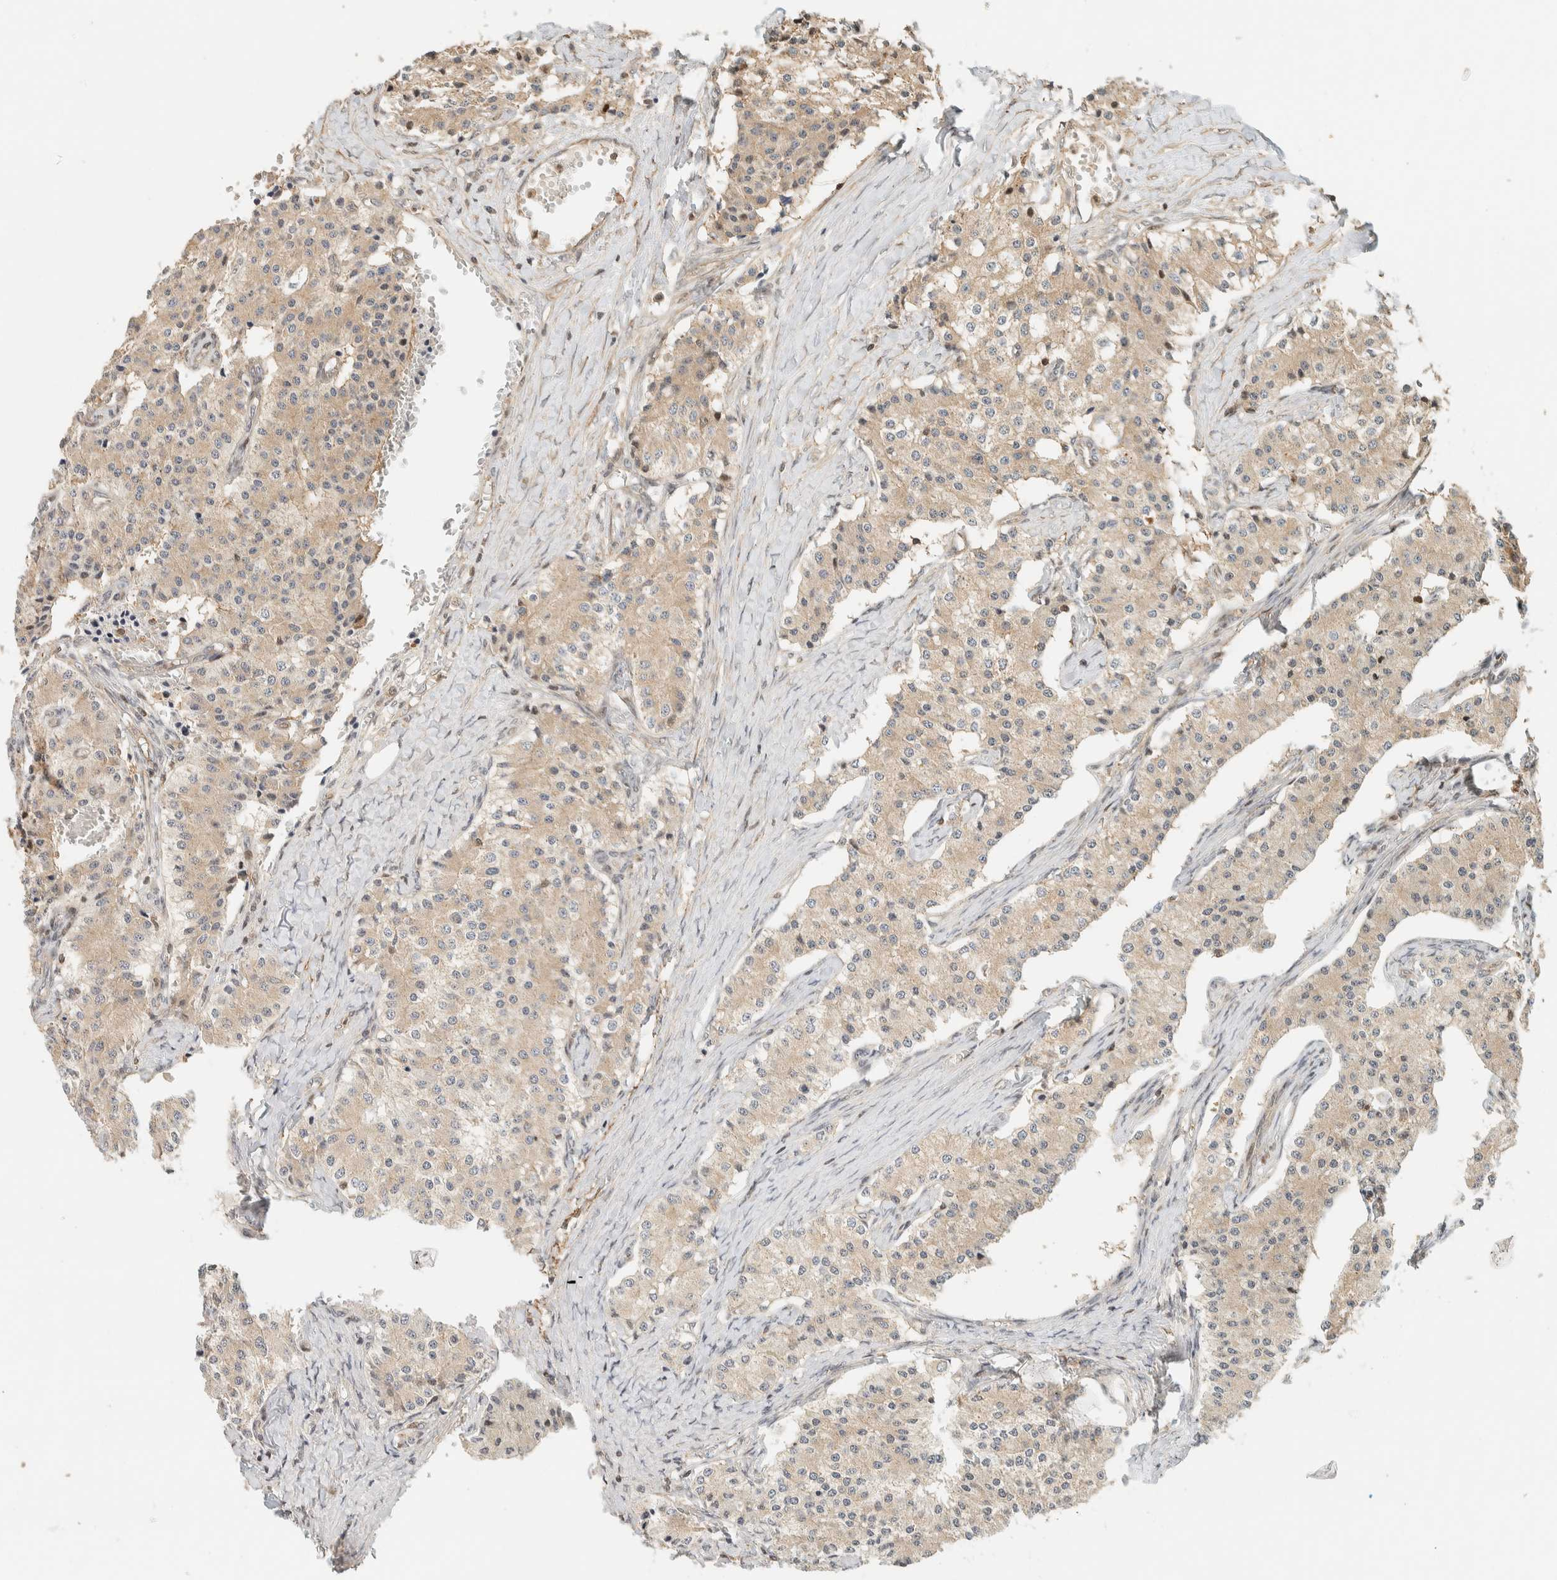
{"staining": {"intensity": "weak", "quantity": ">75%", "location": "cytoplasmic/membranous"}, "tissue": "carcinoid", "cell_type": "Tumor cells", "image_type": "cancer", "snomed": [{"axis": "morphology", "description": "Carcinoid, malignant, NOS"}, {"axis": "topography", "description": "Colon"}], "caption": "Malignant carcinoid was stained to show a protein in brown. There is low levels of weak cytoplasmic/membranous positivity in about >75% of tumor cells.", "gene": "ARFGEF1", "patient": {"sex": "female", "age": 52}}